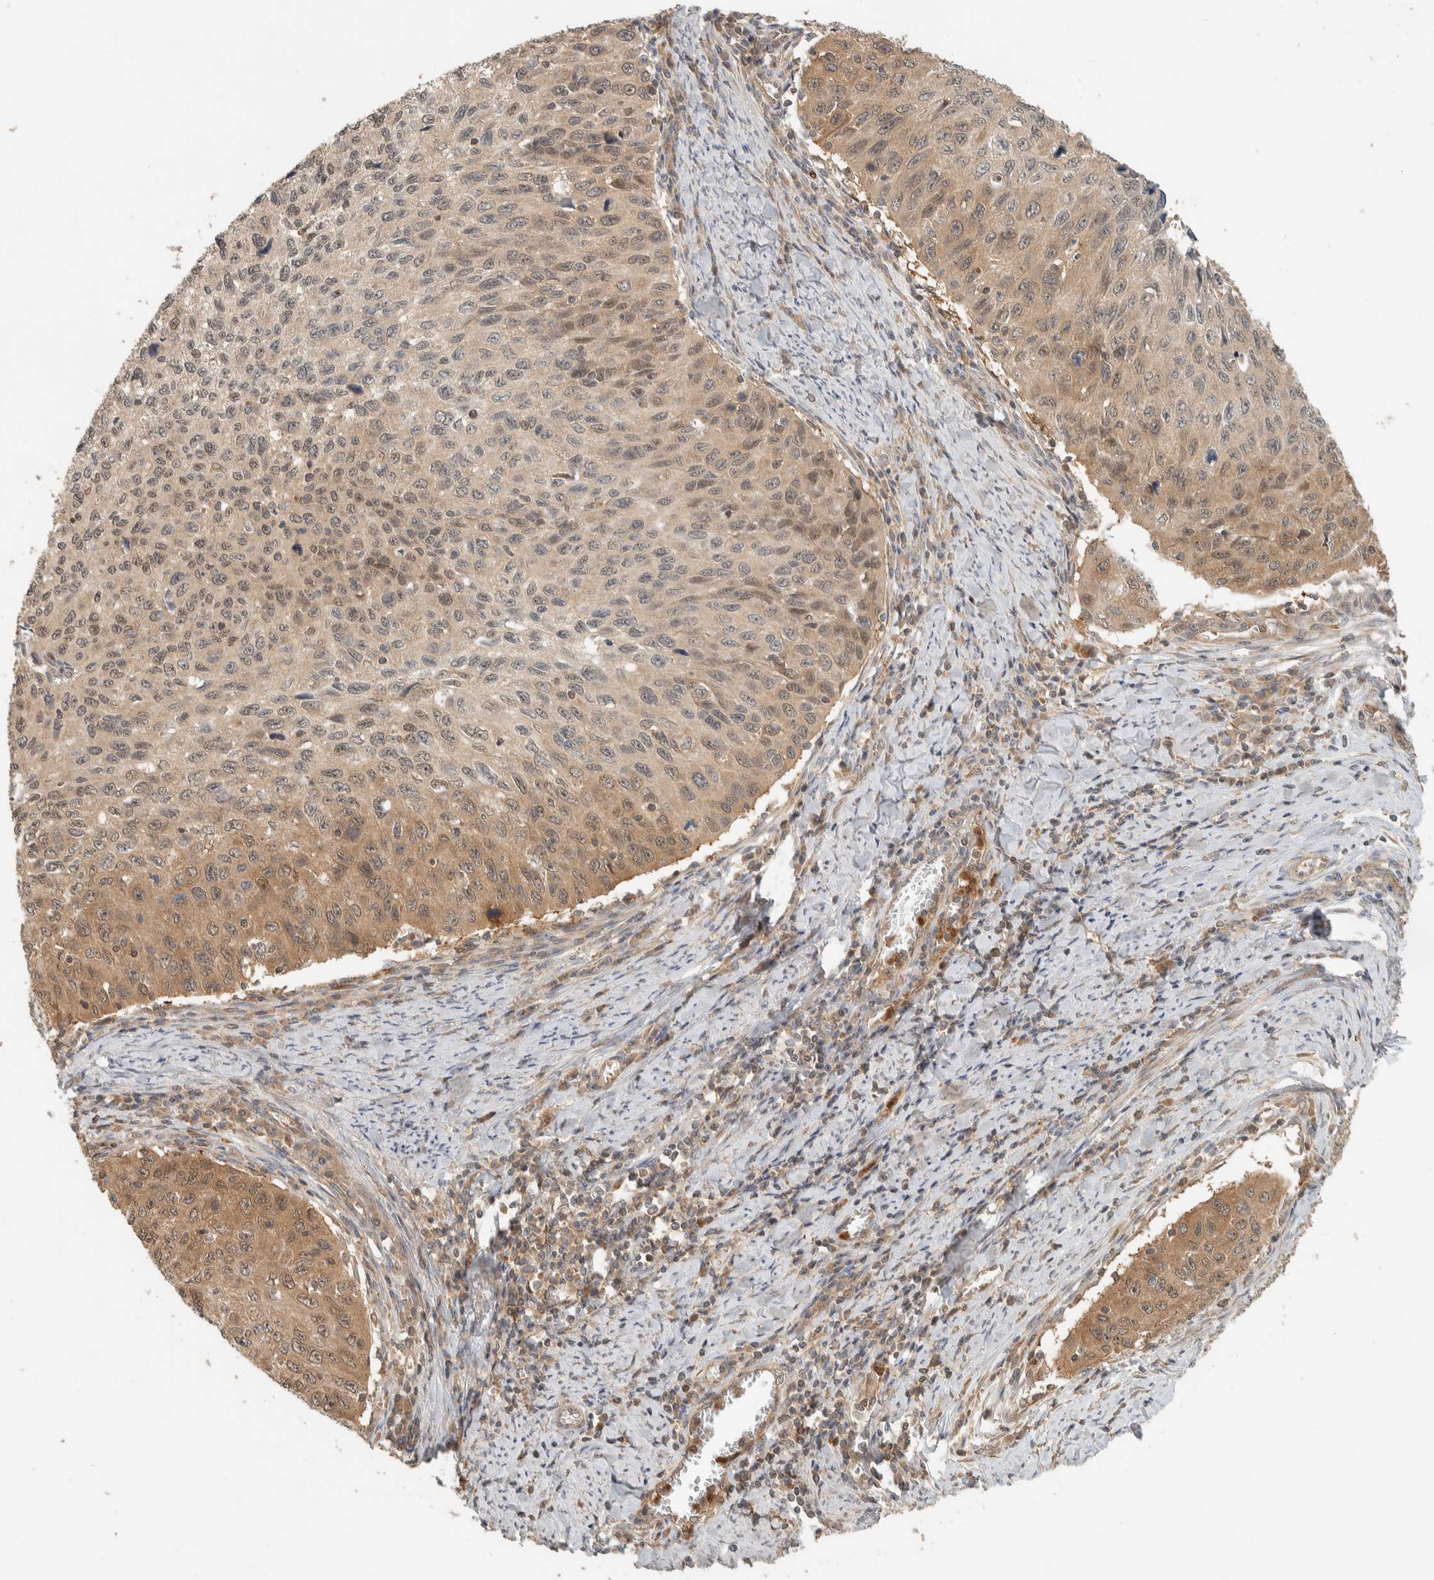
{"staining": {"intensity": "moderate", "quantity": ">75%", "location": "cytoplasmic/membranous"}, "tissue": "cervical cancer", "cell_type": "Tumor cells", "image_type": "cancer", "snomed": [{"axis": "morphology", "description": "Squamous cell carcinoma, NOS"}, {"axis": "topography", "description": "Cervix"}], "caption": "Squamous cell carcinoma (cervical) stained with a brown dye demonstrates moderate cytoplasmic/membranous positive positivity in approximately >75% of tumor cells.", "gene": "ADSS2", "patient": {"sex": "female", "age": 53}}